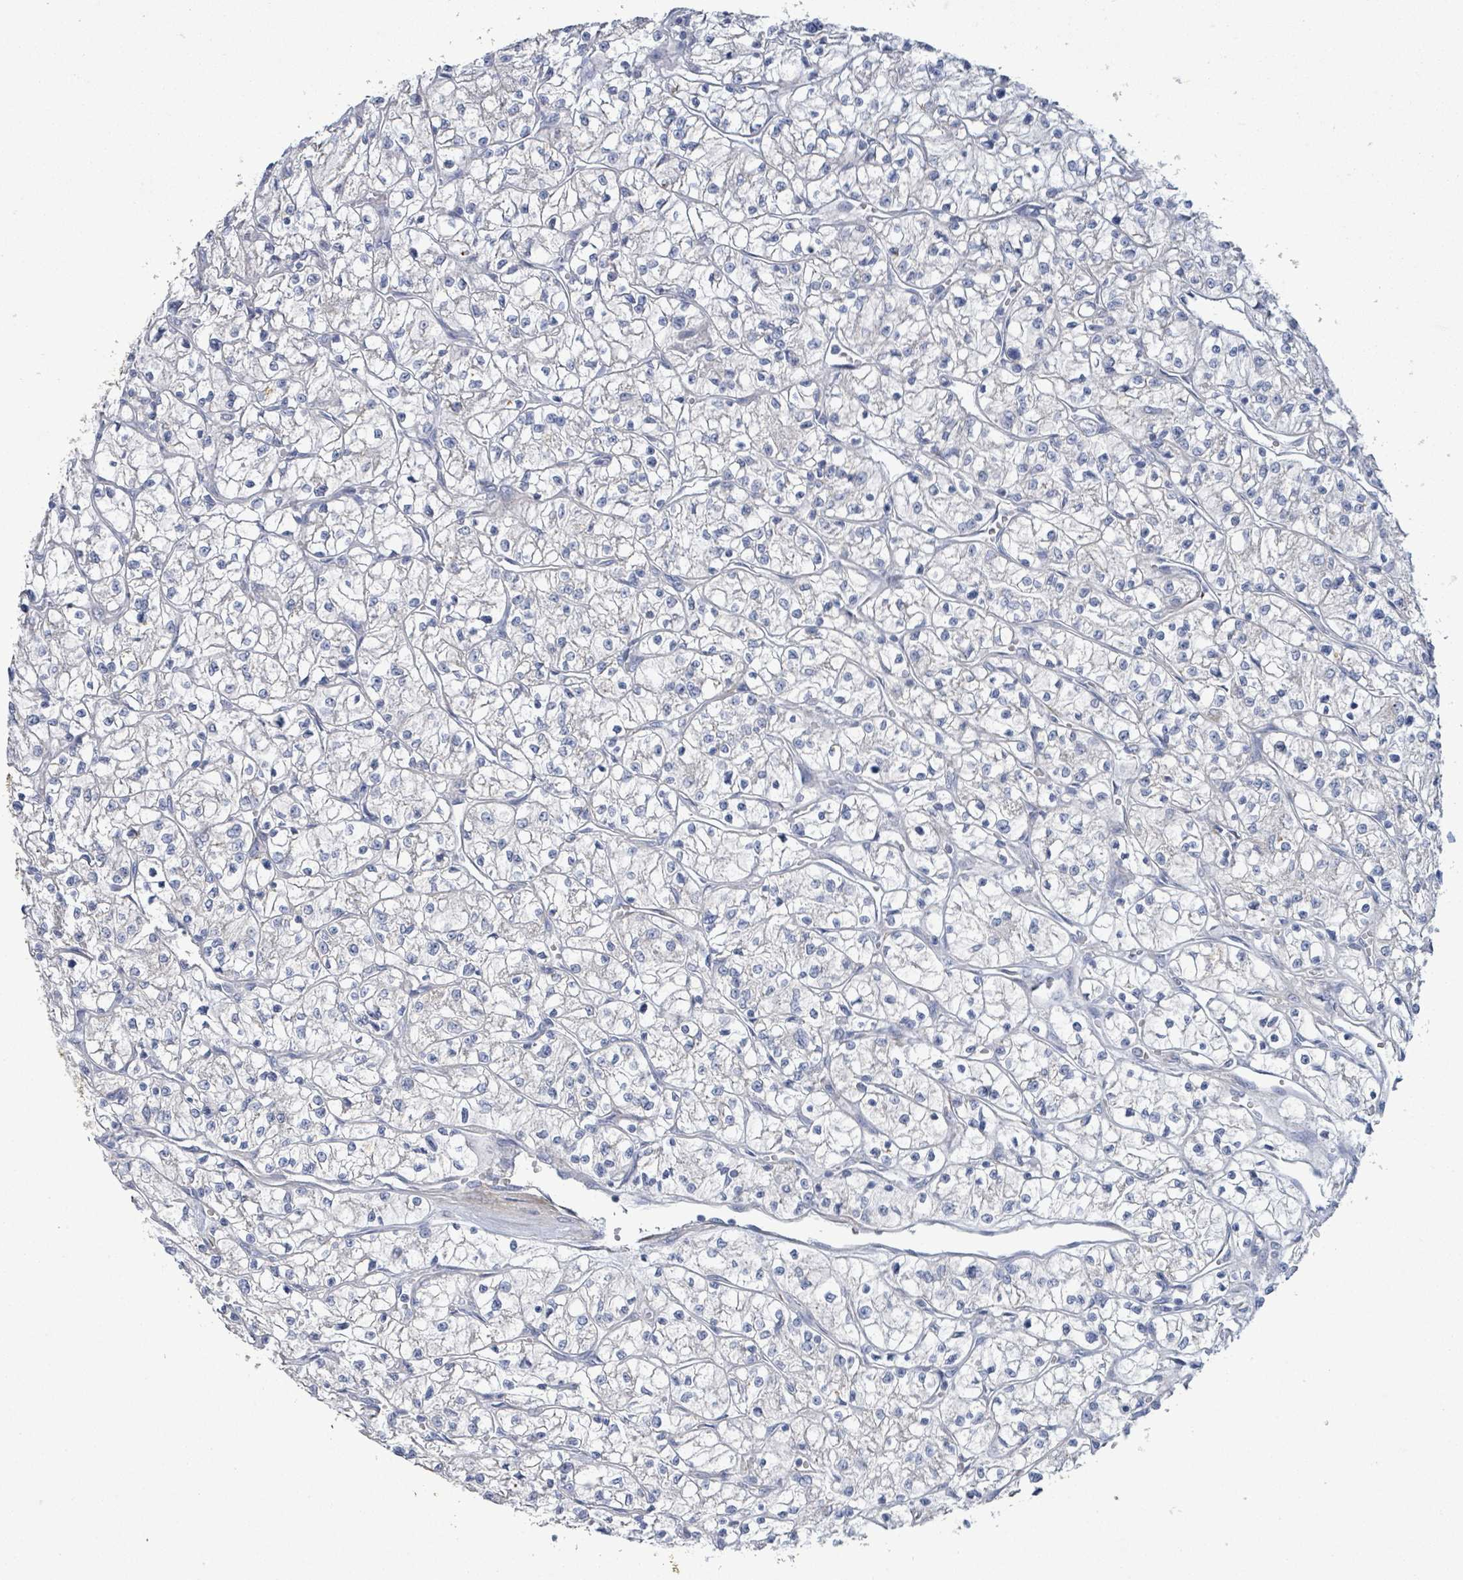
{"staining": {"intensity": "negative", "quantity": "none", "location": "none"}, "tissue": "renal cancer", "cell_type": "Tumor cells", "image_type": "cancer", "snomed": [{"axis": "morphology", "description": "Adenocarcinoma, NOS"}, {"axis": "topography", "description": "Kidney"}], "caption": "IHC of human renal cancer exhibits no expression in tumor cells.", "gene": "ALG12", "patient": {"sex": "female", "age": 64}}